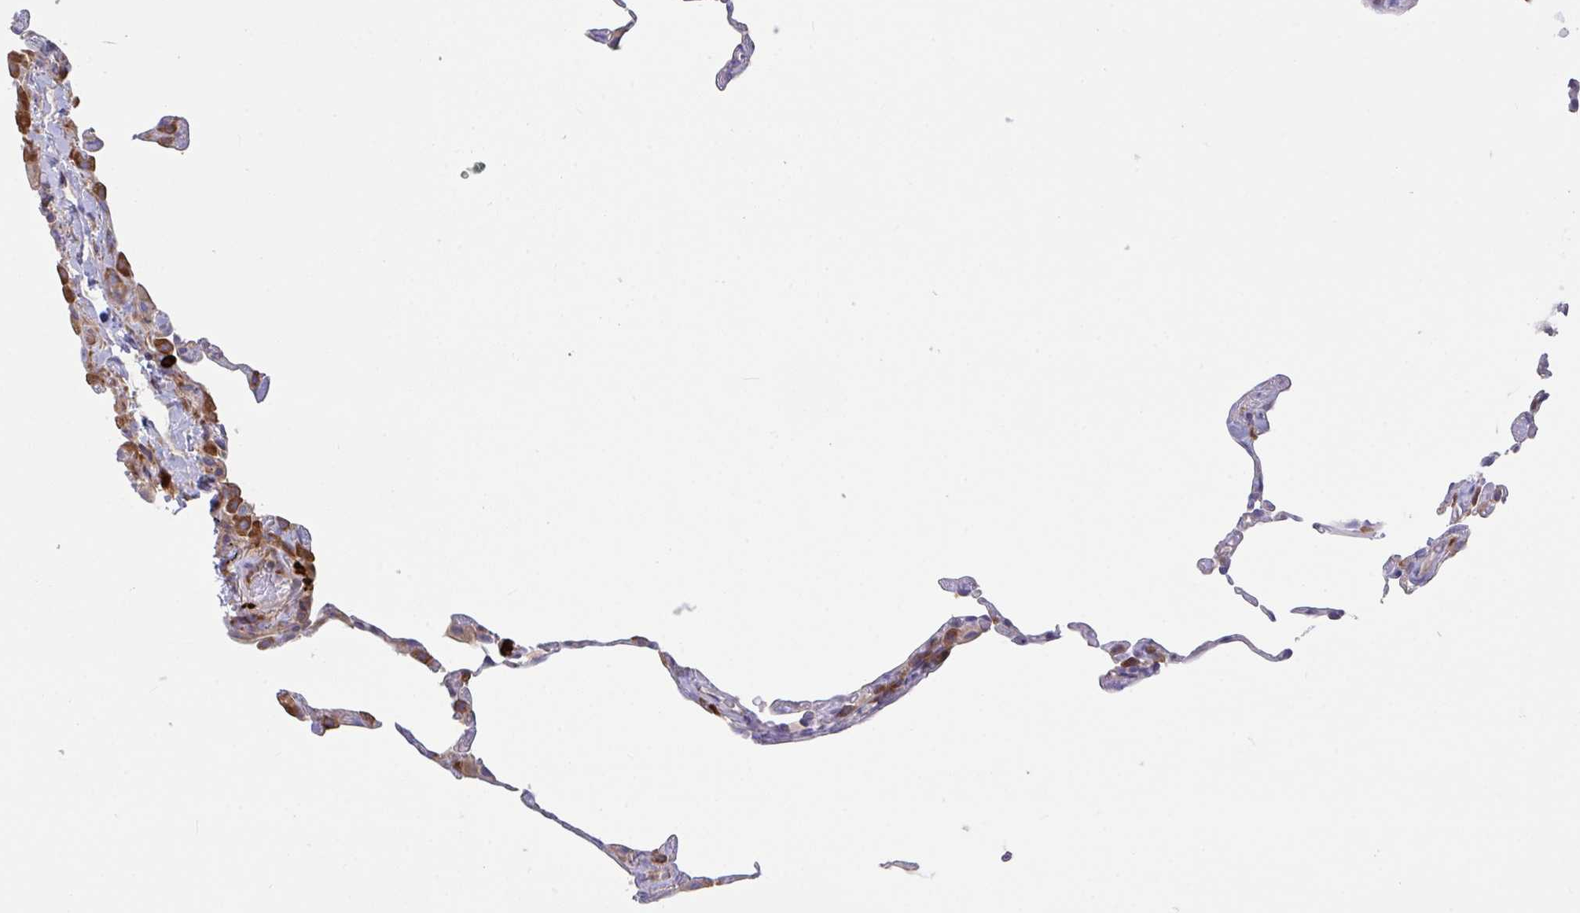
{"staining": {"intensity": "moderate", "quantity": "<25%", "location": "cytoplasmic/membranous"}, "tissue": "lung", "cell_type": "Alveolar cells", "image_type": "normal", "snomed": [{"axis": "morphology", "description": "Normal tissue, NOS"}, {"axis": "topography", "description": "Lung"}], "caption": "Protein analysis of normal lung displays moderate cytoplasmic/membranous staining in about <25% of alveolar cells. (Stains: DAB (3,3'-diaminobenzidine) in brown, nuclei in blue, Microscopy: brightfield microscopy at high magnification).", "gene": "YARS2", "patient": {"sex": "female", "age": 57}}